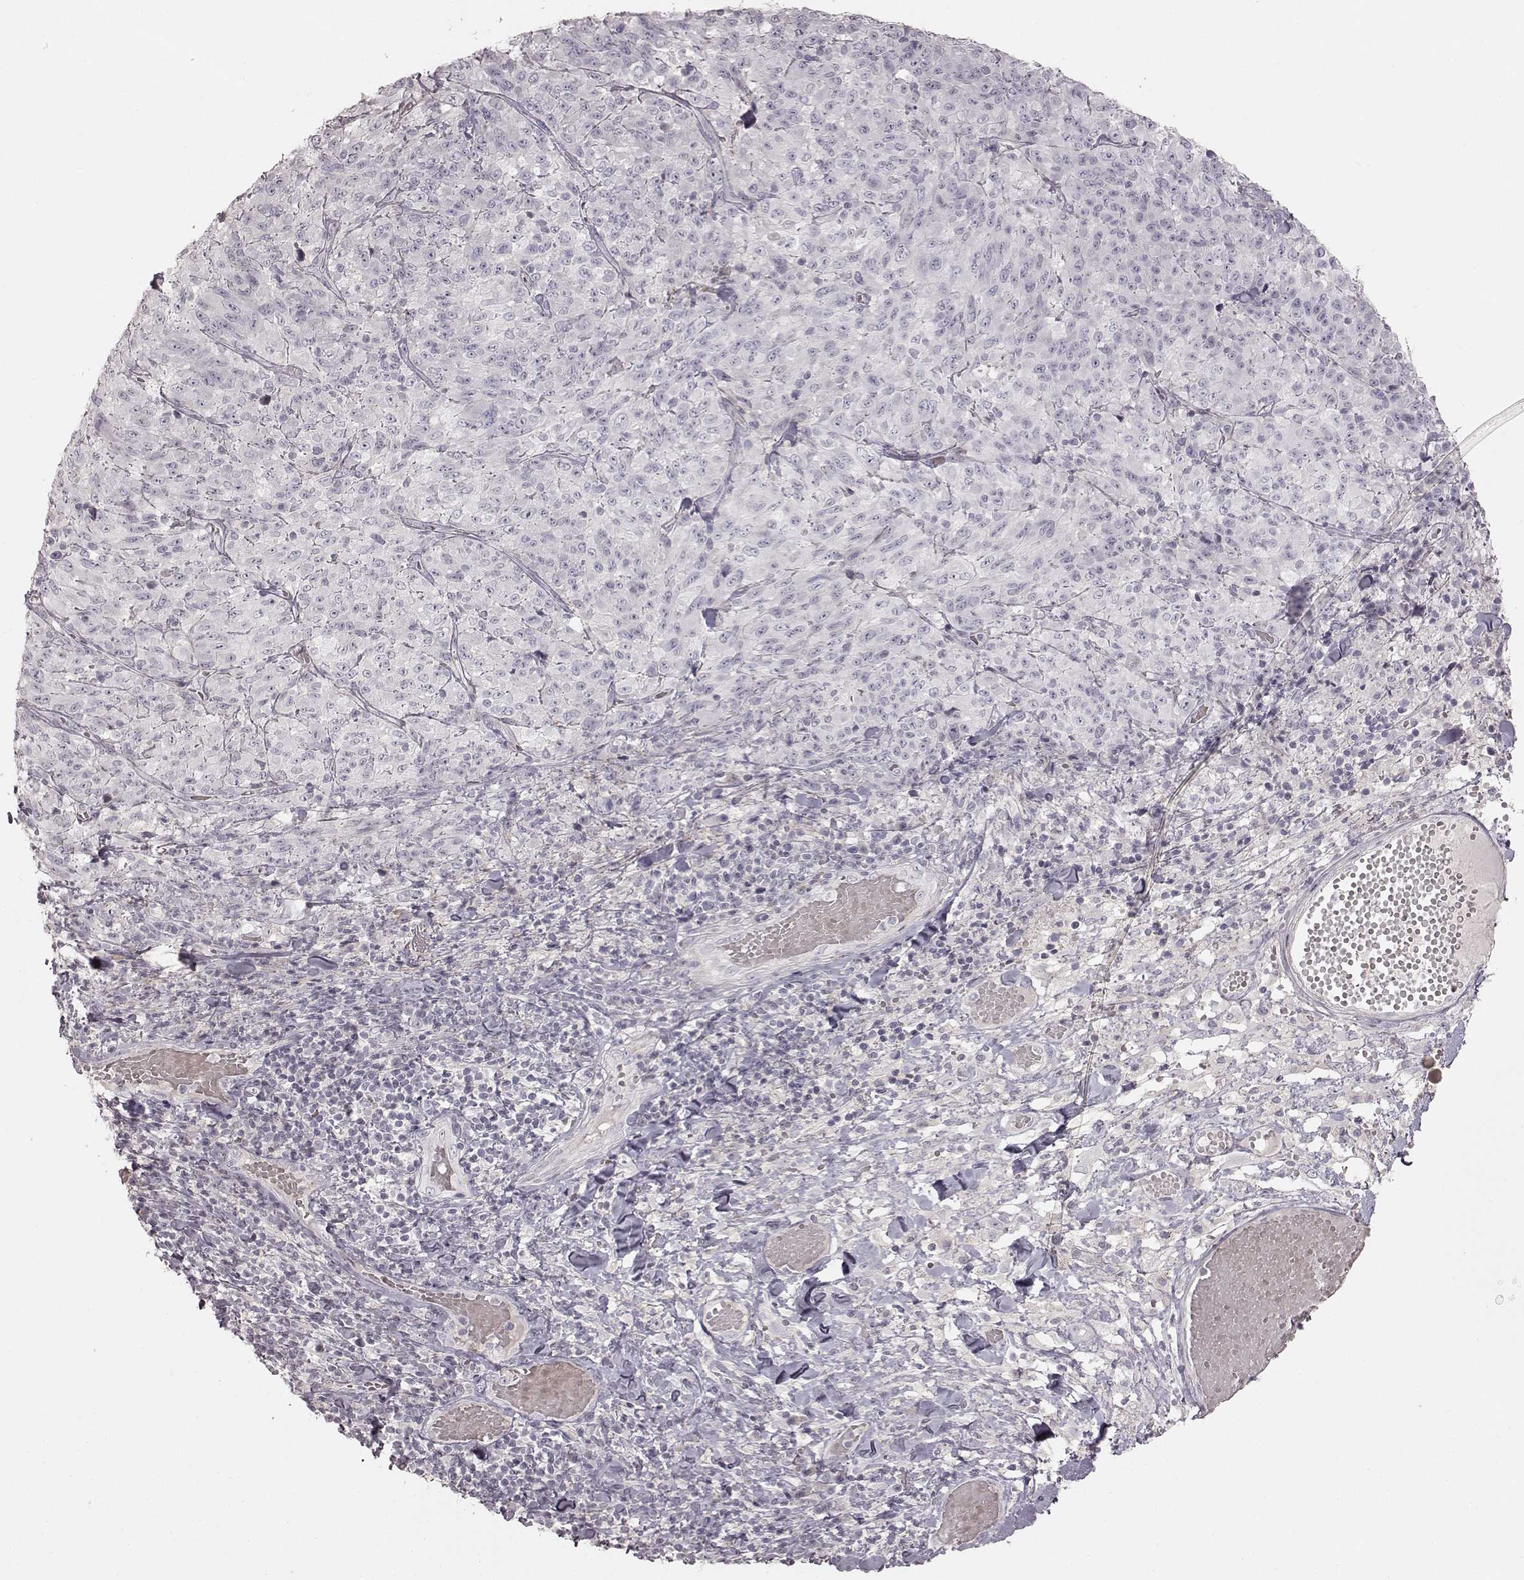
{"staining": {"intensity": "negative", "quantity": "none", "location": "none"}, "tissue": "melanoma", "cell_type": "Tumor cells", "image_type": "cancer", "snomed": [{"axis": "morphology", "description": "Malignant melanoma, NOS"}, {"axis": "topography", "description": "Skin"}], "caption": "Micrograph shows no significant protein staining in tumor cells of malignant melanoma. (DAB immunohistochemistry (IHC) visualized using brightfield microscopy, high magnification).", "gene": "PRLHR", "patient": {"sex": "female", "age": 91}}